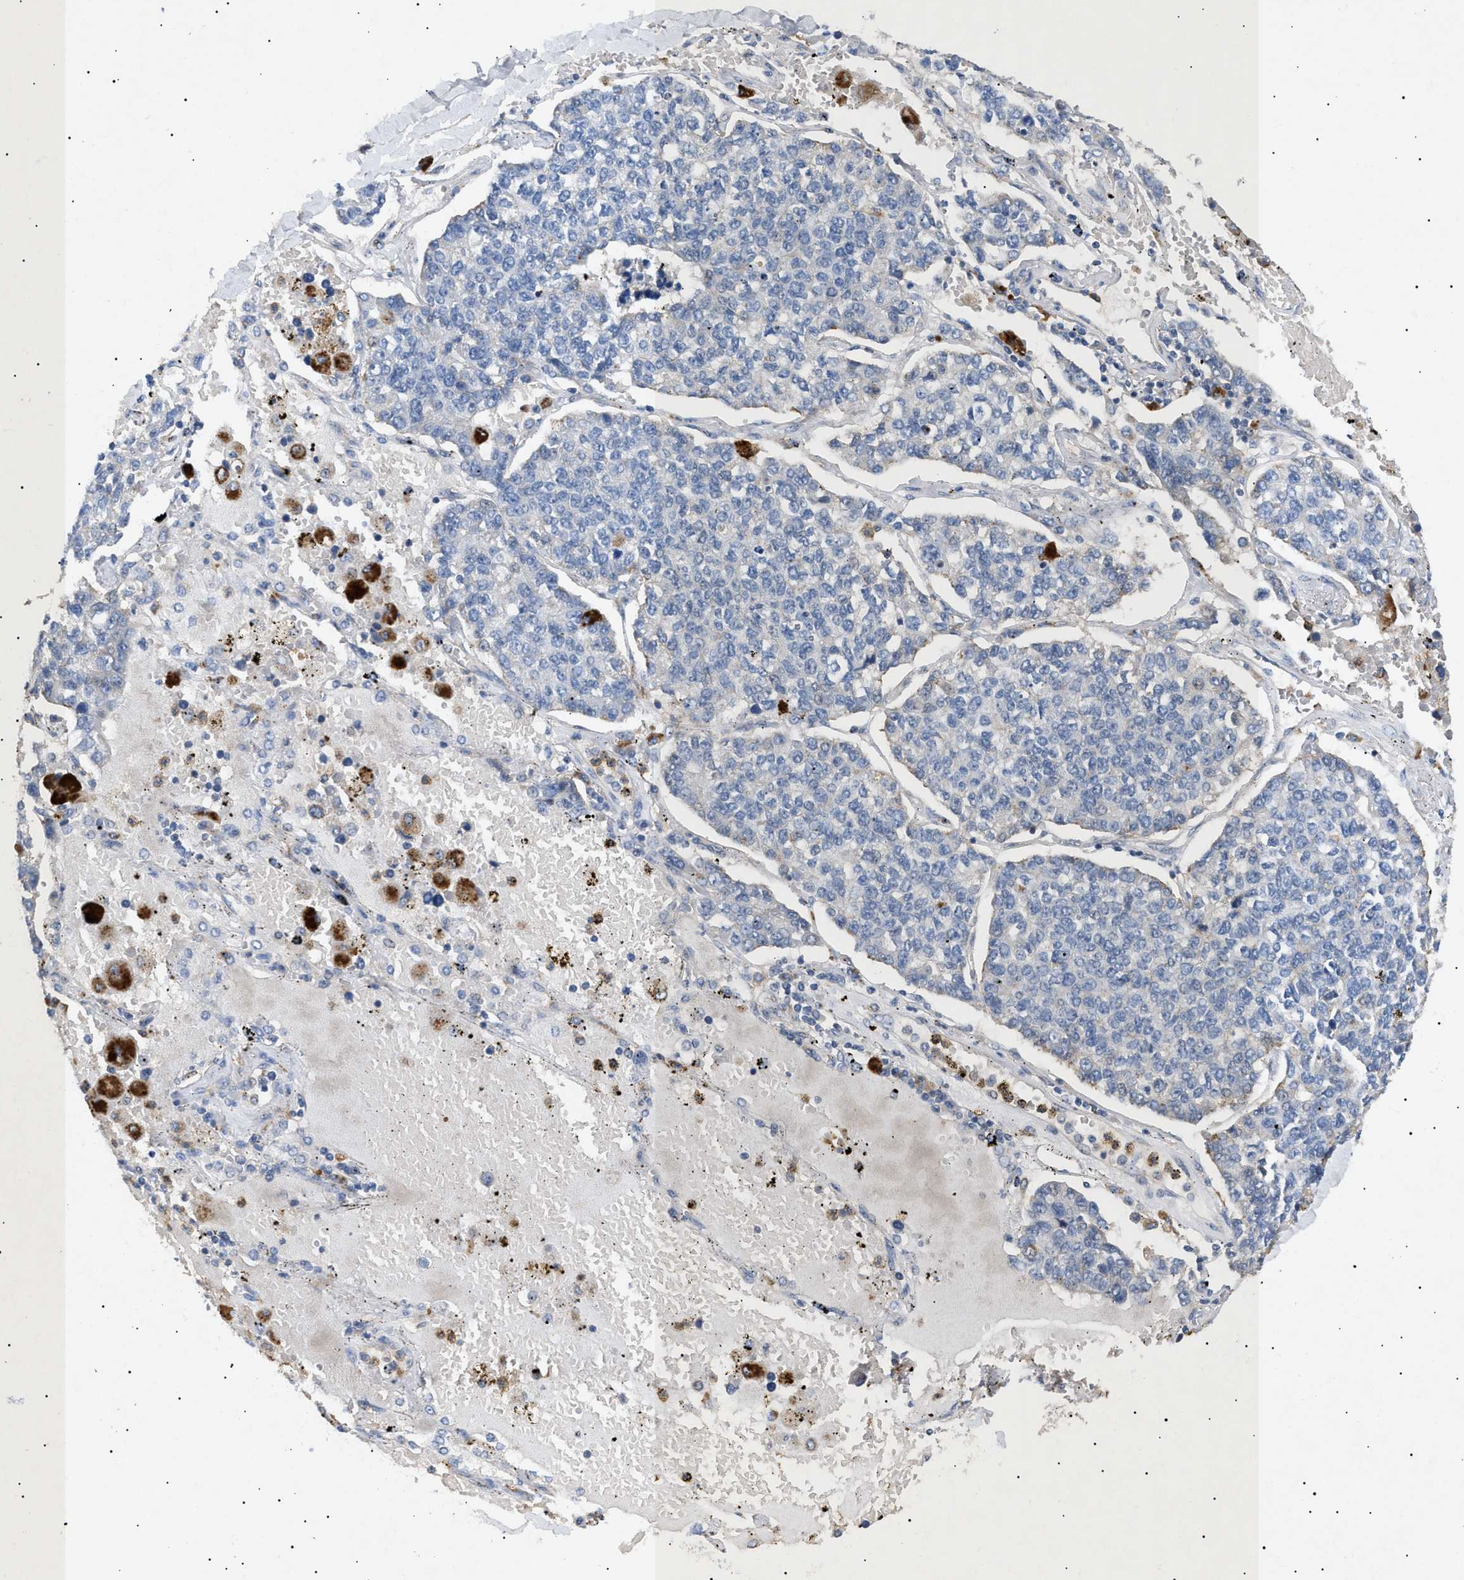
{"staining": {"intensity": "negative", "quantity": "none", "location": "none"}, "tissue": "lung cancer", "cell_type": "Tumor cells", "image_type": "cancer", "snomed": [{"axis": "morphology", "description": "Adenocarcinoma, NOS"}, {"axis": "topography", "description": "Lung"}], "caption": "Immunohistochemistry (IHC) histopathology image of human adenocarcinoma (lung) stained for a protein (brown), which exhibits no positivity in tumor cells.", "gene": "SIRT5", "patient": {"sex": "male", "age": 49}}